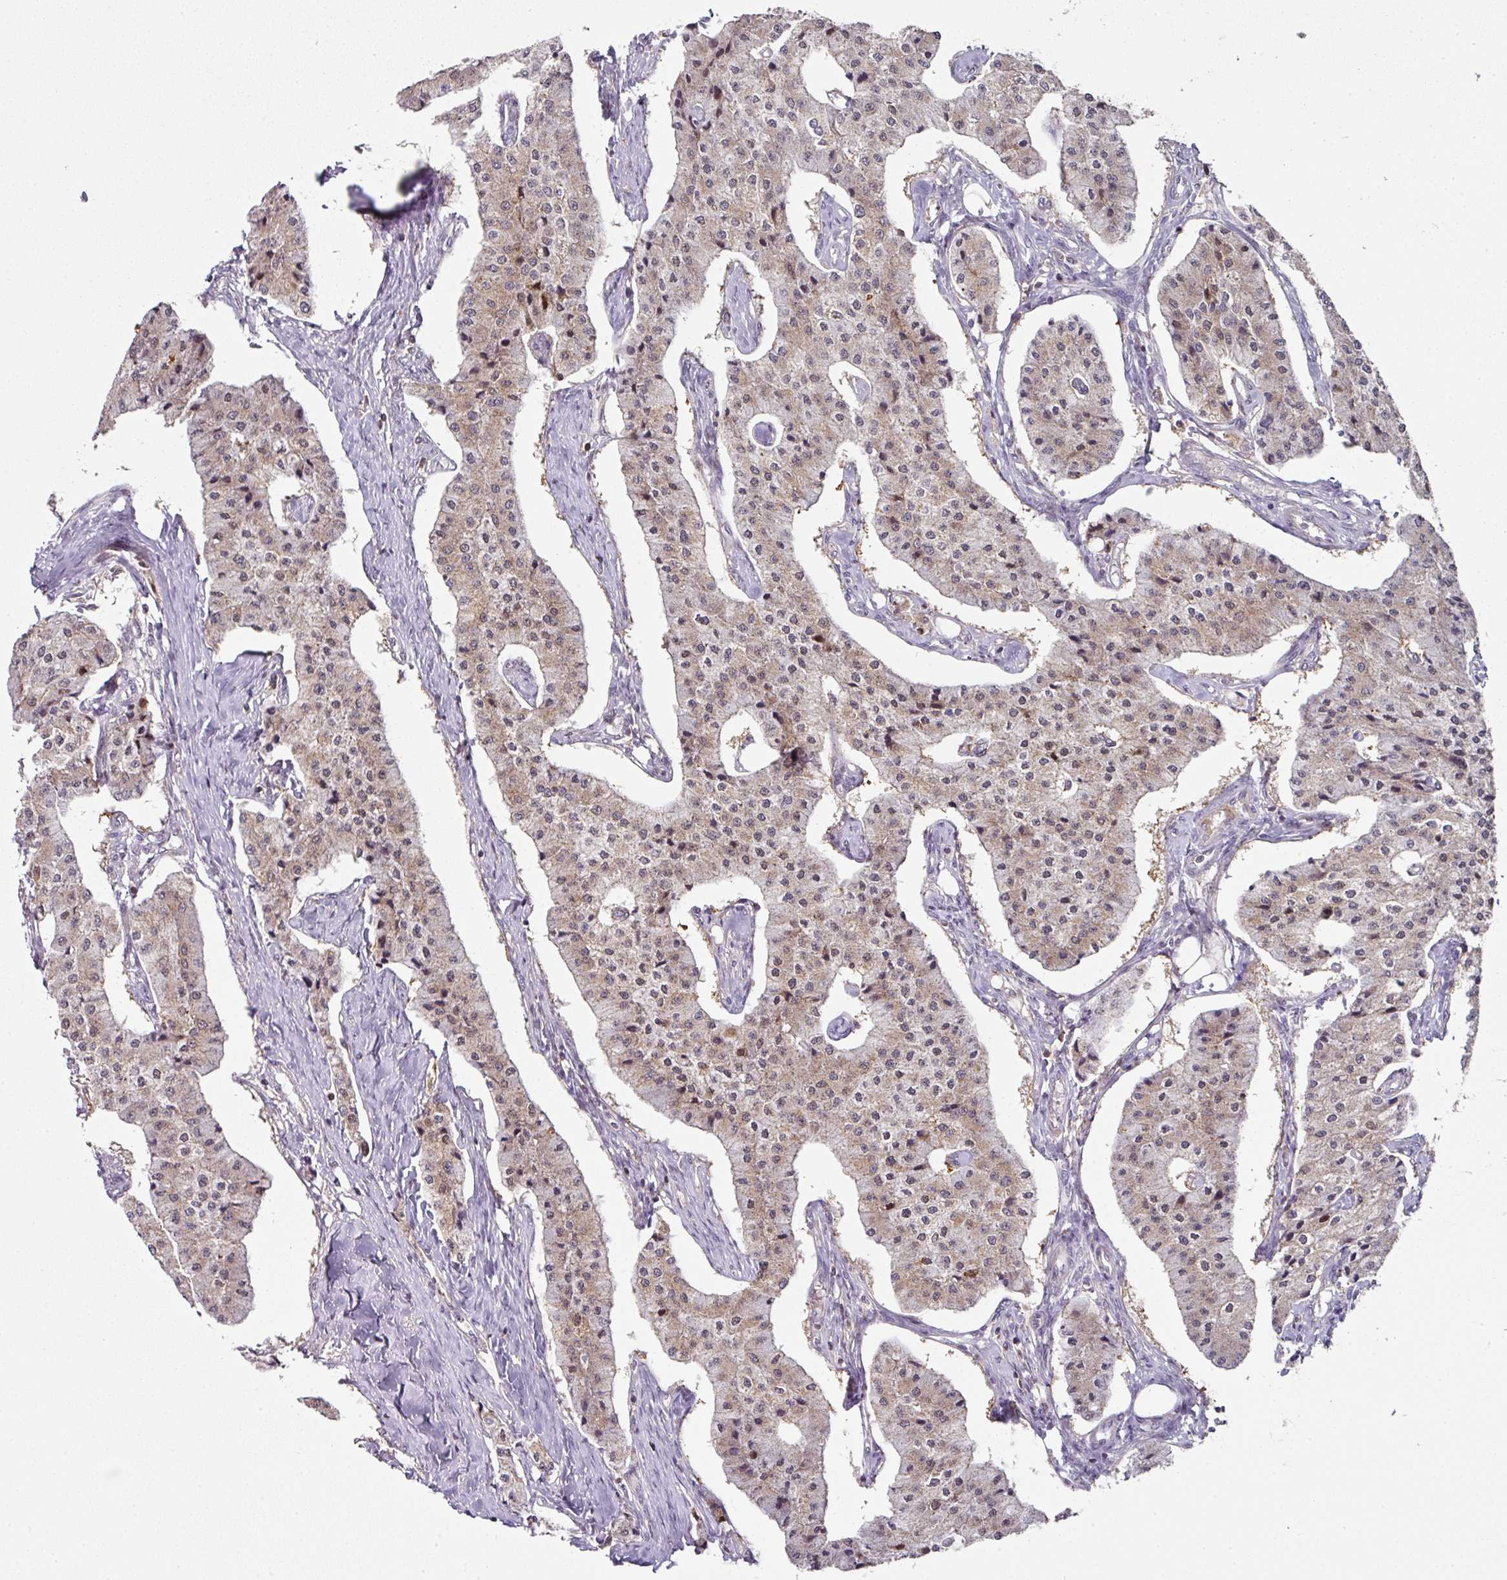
{"staining": {"intensity": "weak", "quantity": "25%-75%", "location": "cytoplasmic/membranous"}, "tissue": "carcinoid", "cell_type": "Tumor cells", "image_type": "cancer", "snomed": [{"axis": "morphology", "description": "Carcinoid, malignant, NOS"}, {"axis": "topography", "description": "Colon"}], "caption": "Weak cytoplasmic/membranous staining is present in about 25%-75% of tumor cells in carcinoid (malignant).", "gene": "ANKRD18A", "patient": {"sex": "female", "age": 52}}